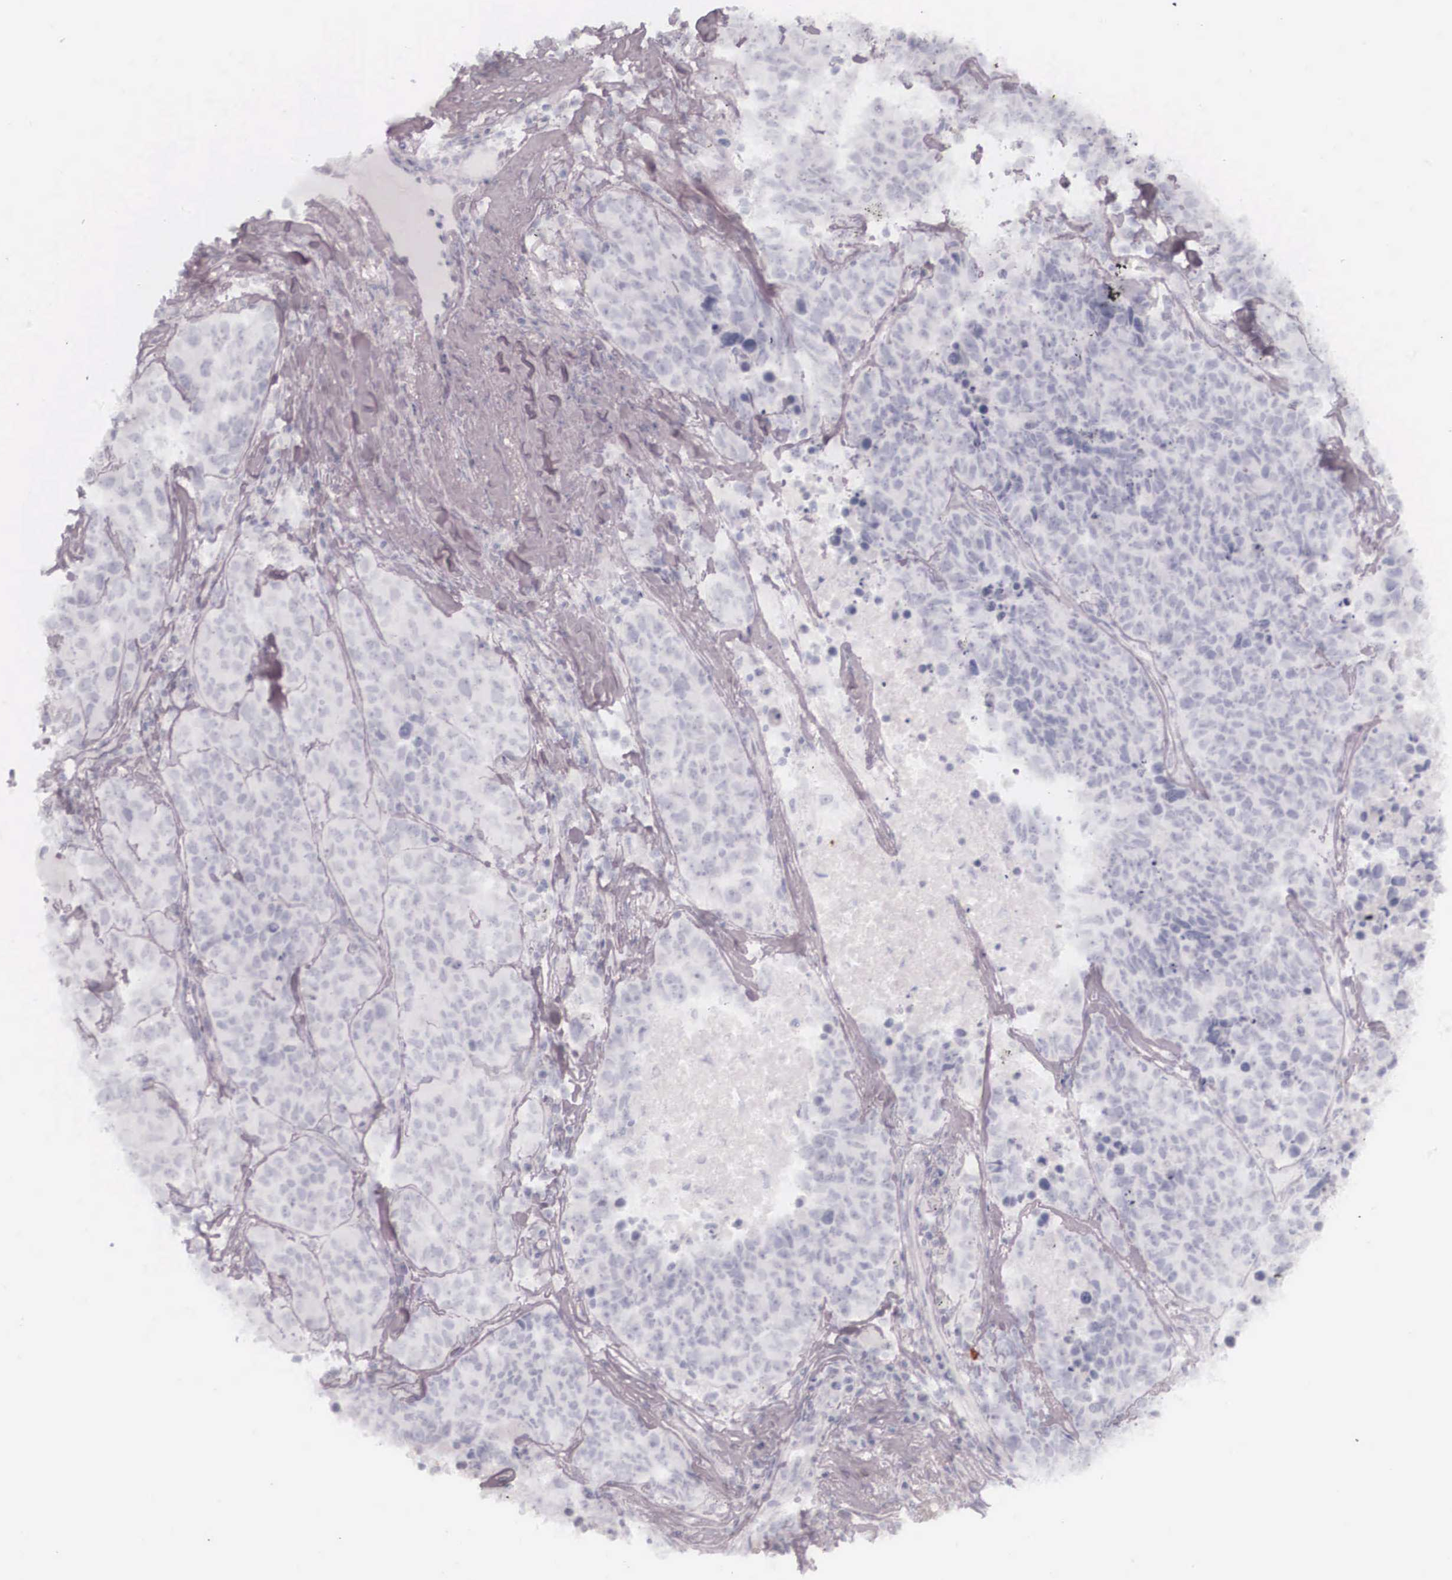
{"staining": {"intensity": "negative", "quantity": "none", "location": "none"}, "tissue": "lung cancer", "cell_type": "Tumor cells", "image_type": "cancer", "snomed": [{"axis": "morphology", "description": "Carcinoid, malignant, NOS"}, {"axis": "topography", "description": "Lung"}], "caption": "Immunohistochemistry (IHC) of human lung carcinoid (malignant) reveals no expression in tumor cells.", "gene": "KRT14", "patient": {"sex": "male", "age": 60}}